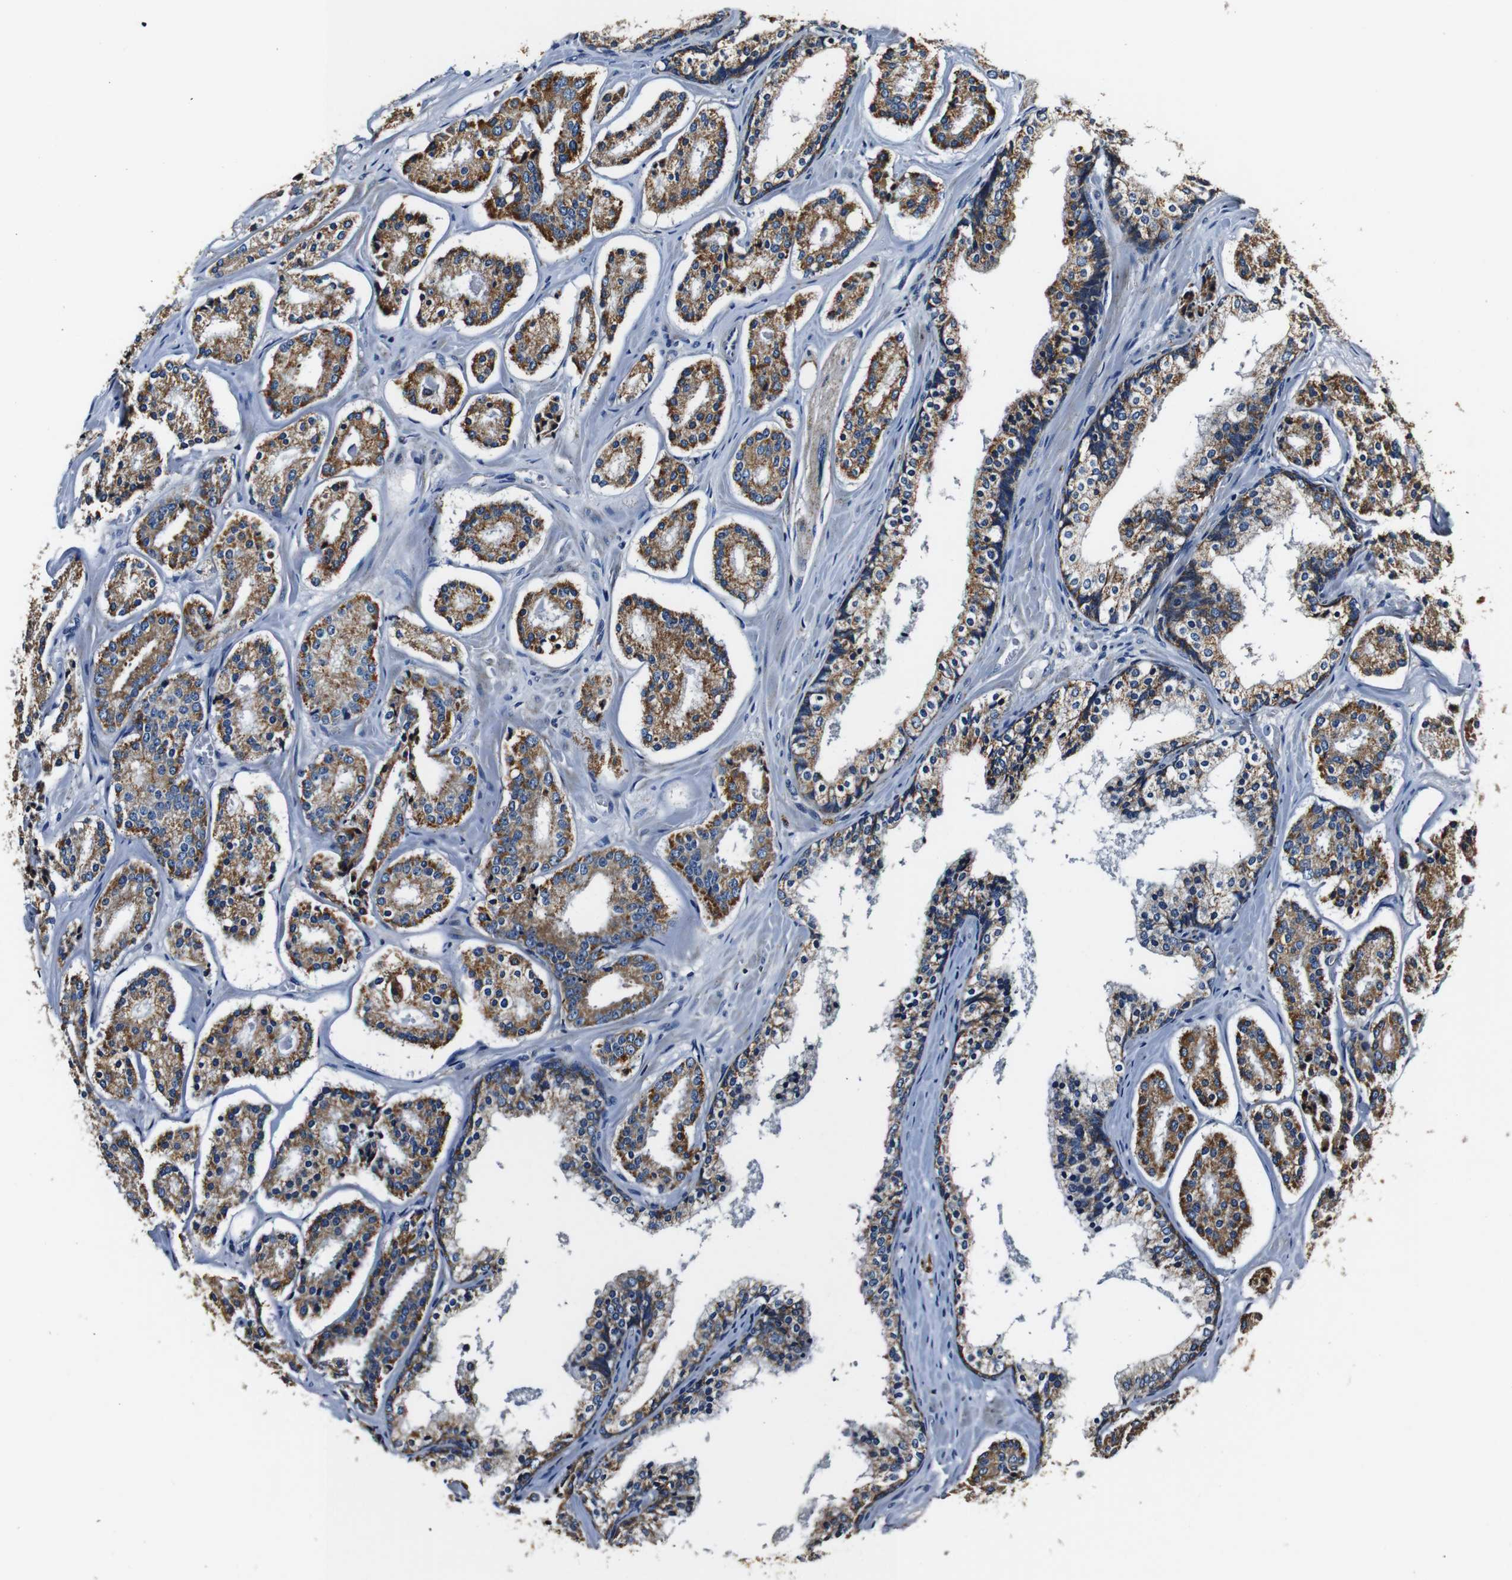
{"staining": {"intensity": "moderate", "quantity": ">75%", "location": "cytoplasmic/membranous"}, "tissue": "prostate cancer", "cell_type": "Tumor cells", "image_type": "cancer", "snomed": [{"axis": "morphology", "description": "Adenocarcinoma, High grade"}, {"axis": "topography", "description": "Prostate"}], "caption": "Protein staining demonstrates moderate cytoplasmic/membranous positivity in about >75% of tumor cells in prostate cancer (adenocarcinoma (high-grade)). (DAB (3,3'-diaminobenzidine) IHC, brown staining for protein, blue staining for nuclei).", "gene": "HK1", "patient": {"sex": "male", "age": 60}}